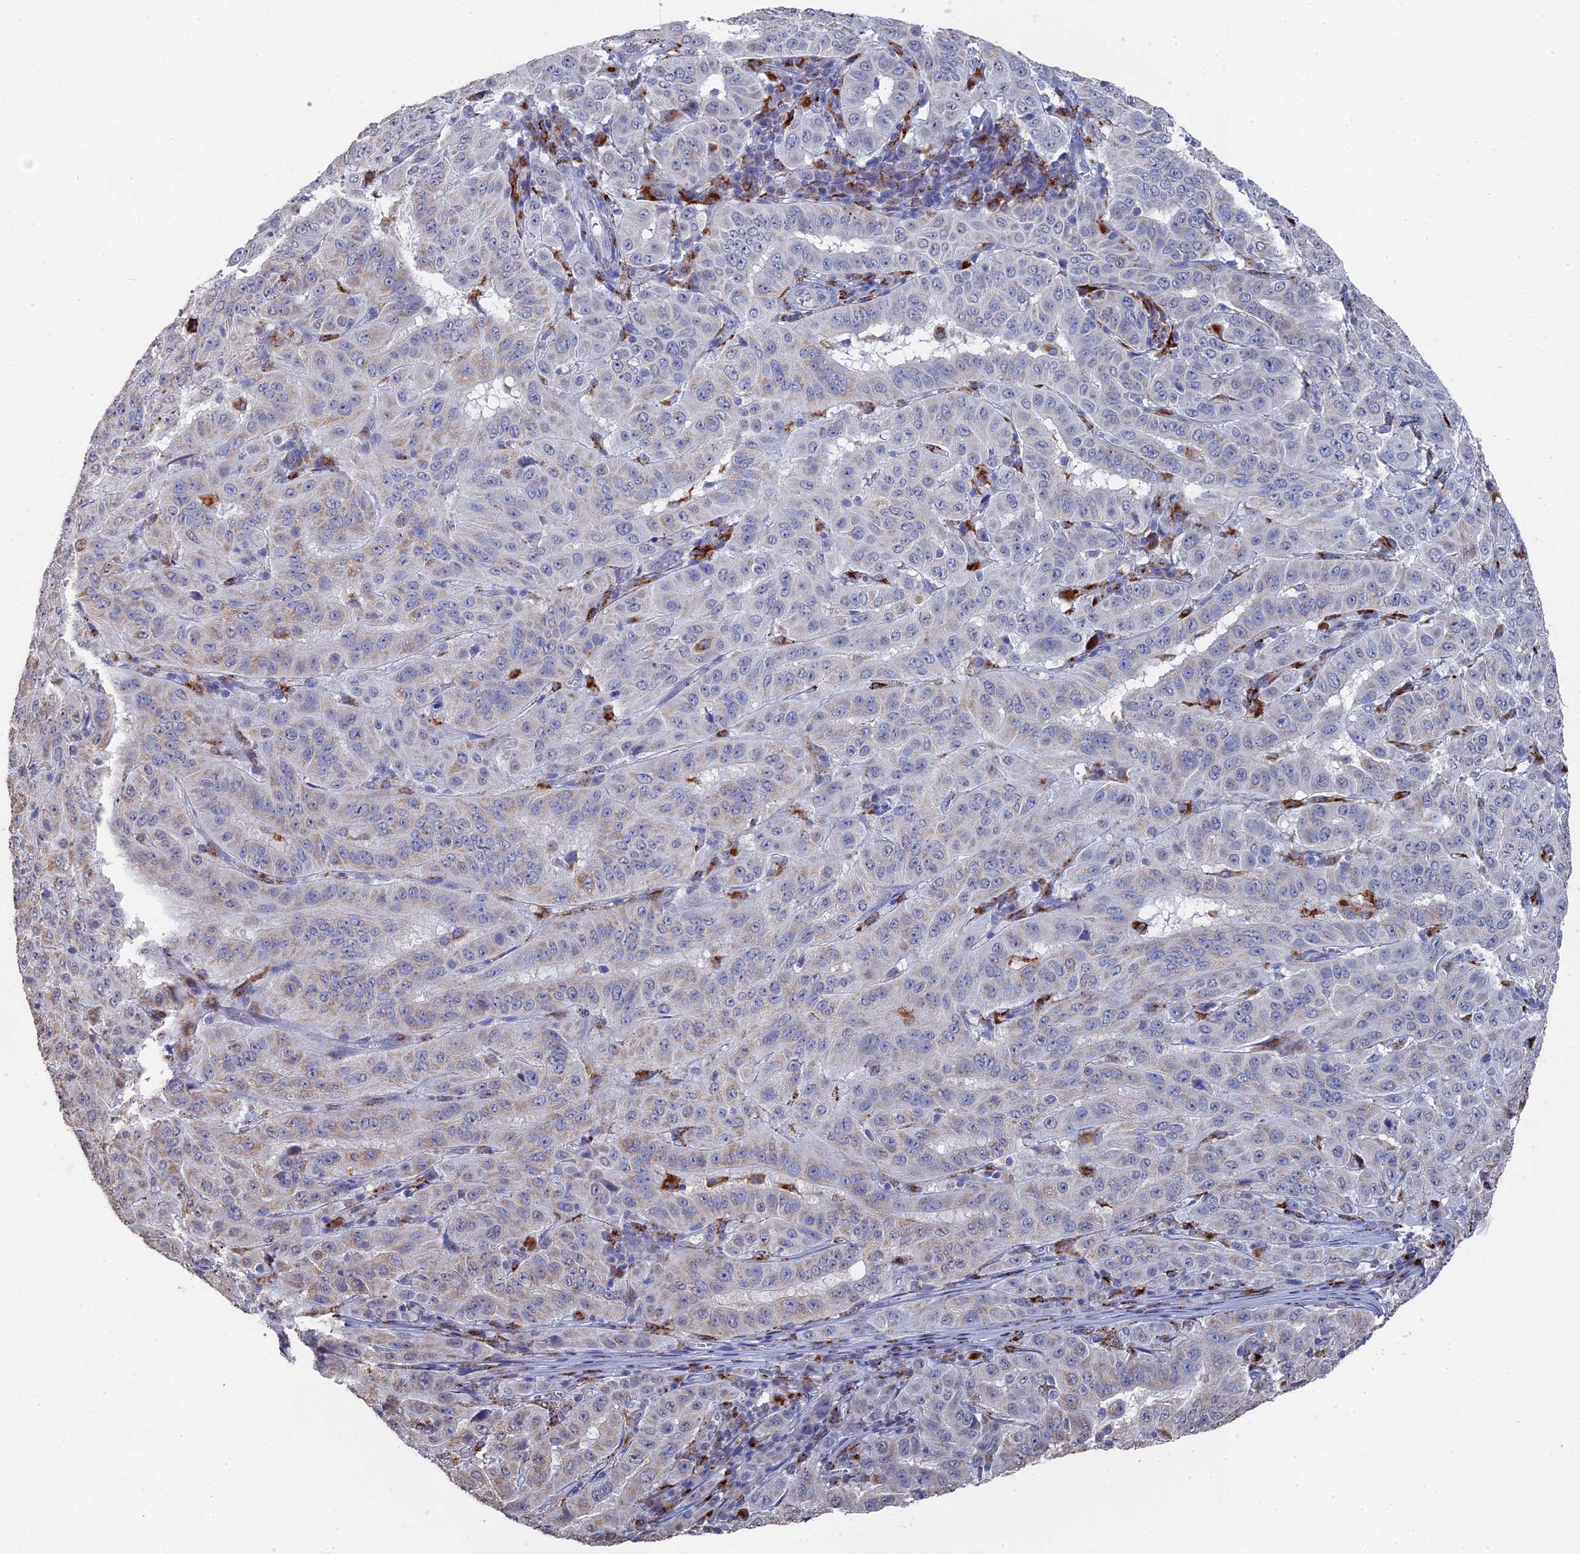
{"staining": {"intensity": "weak", "quantity": "<25%", "location": "cytoplasmic/membranous"}, "tissue": "pancreatic cancer", "cell_type": "Tumor cells", "image_type": "cancer", "snomed": [{"axis": "morphology", "description": "Adenocarcinoma, NOS"}, {"axis": "topography", "description": "Pancreas"}], "caption": "This is a image of immunohistochemistry (IHC) staining of pancreatic adenocarcinoma, which shows no staining in tumor cells.", "gene": "SMG9", "patient": {"sex": "male", "age": 63}}